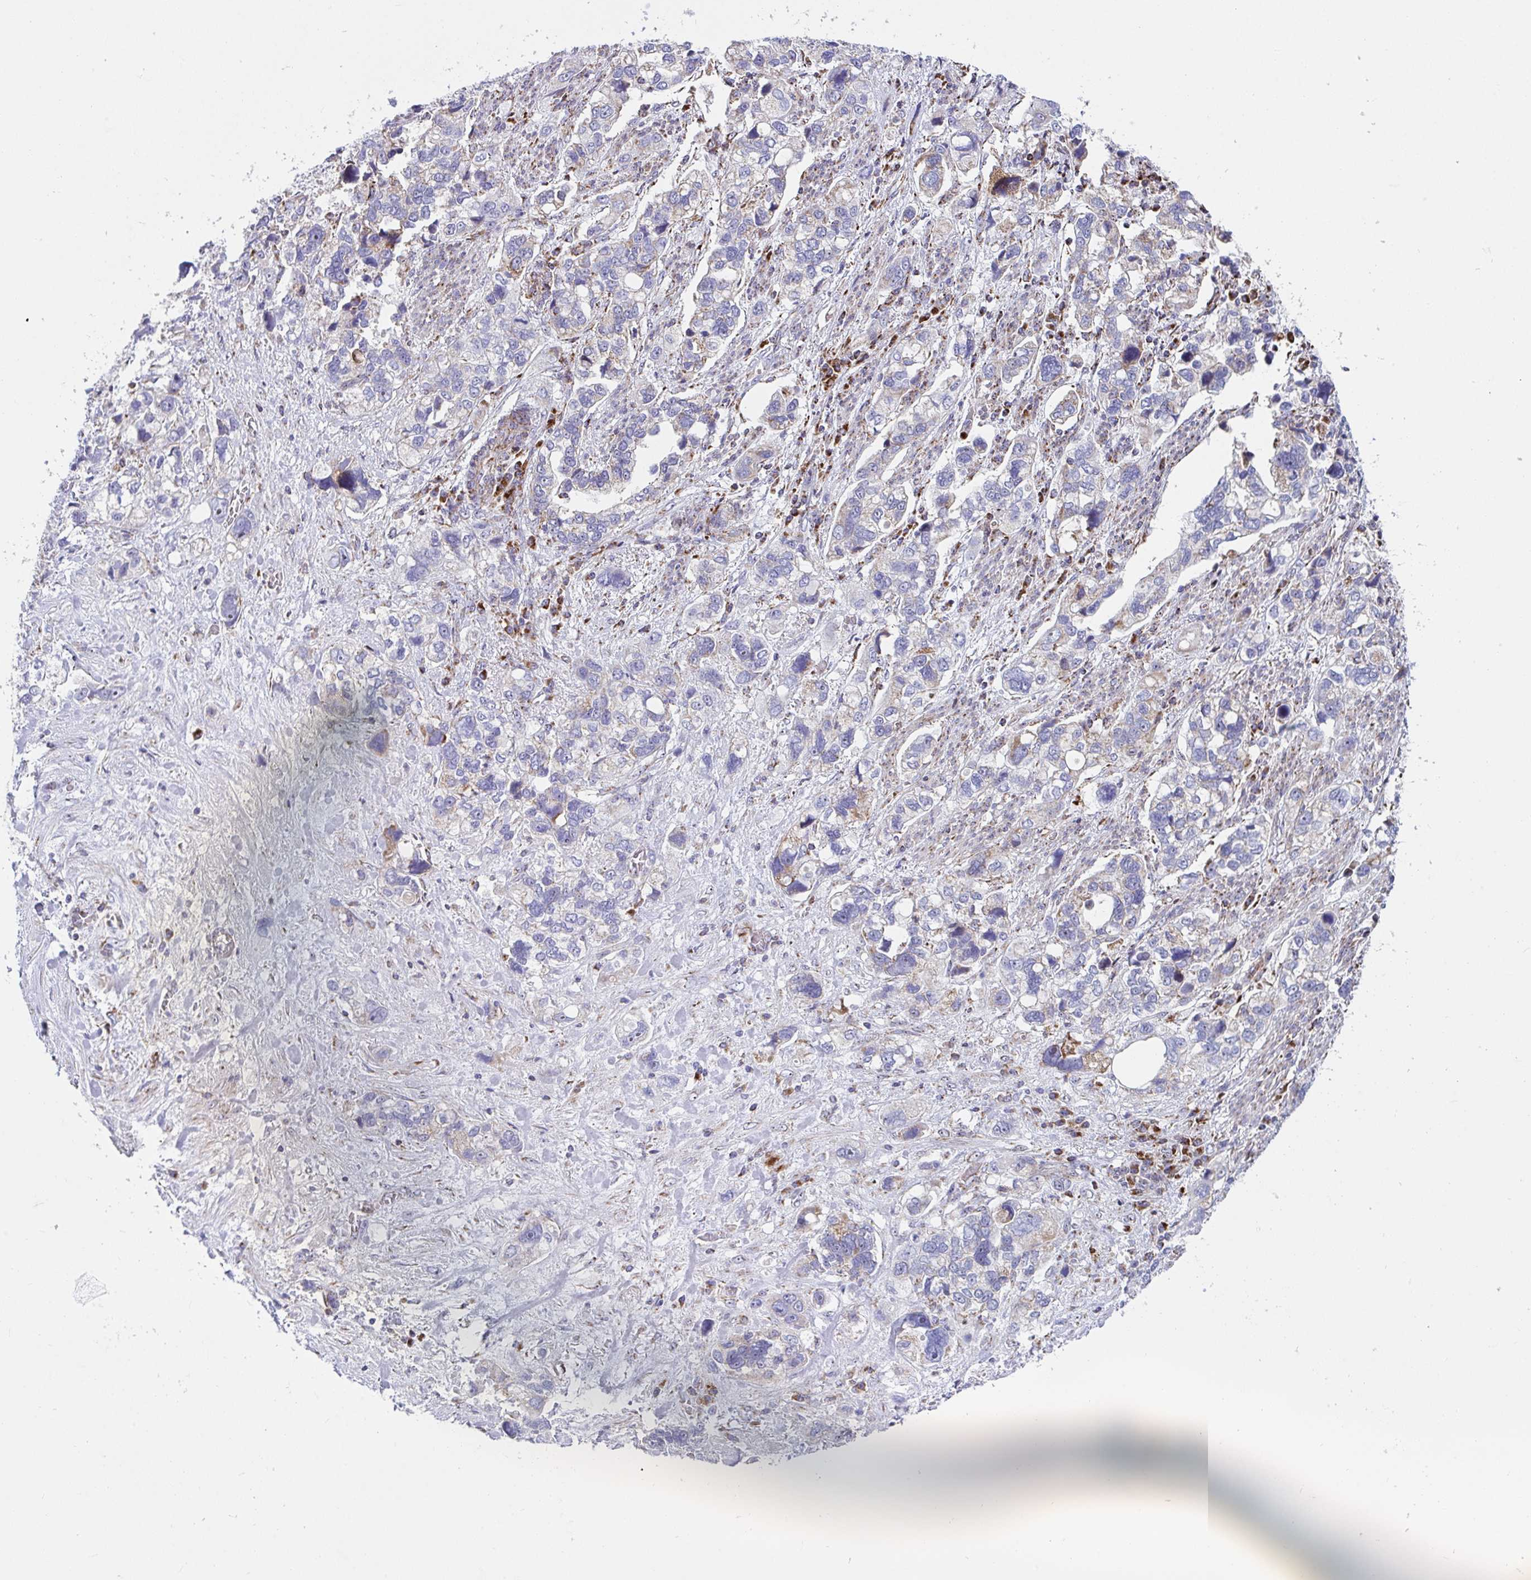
{"staining": {"intensity": "moderate", "quantity": "25%-75%", "location": "cytoplasmic/membranous"}, "tissue": "stomach cancer", "cell_type": "Tumor cells", "image_type": "cancer", "snomed": [{"axis": "morphology", "description": "Adenocarcinoma, NOS"}, {"axis": "topography", "description": "Stomach, upper"}], "caption": "Immunohistochemistry (IHC) micrograph of neoplastic tissue: stomach adenocarcinoma stained using immunohistochemistry (IHC) displays medium levels of moderate protein expression localized specifically in the cytoplasmic/membranous of tumor cells, appearing as a cytoplasmic/membranous brown color.", "gene": "ATP5MJ", "patient": {"sex": "female", "age": 81}}